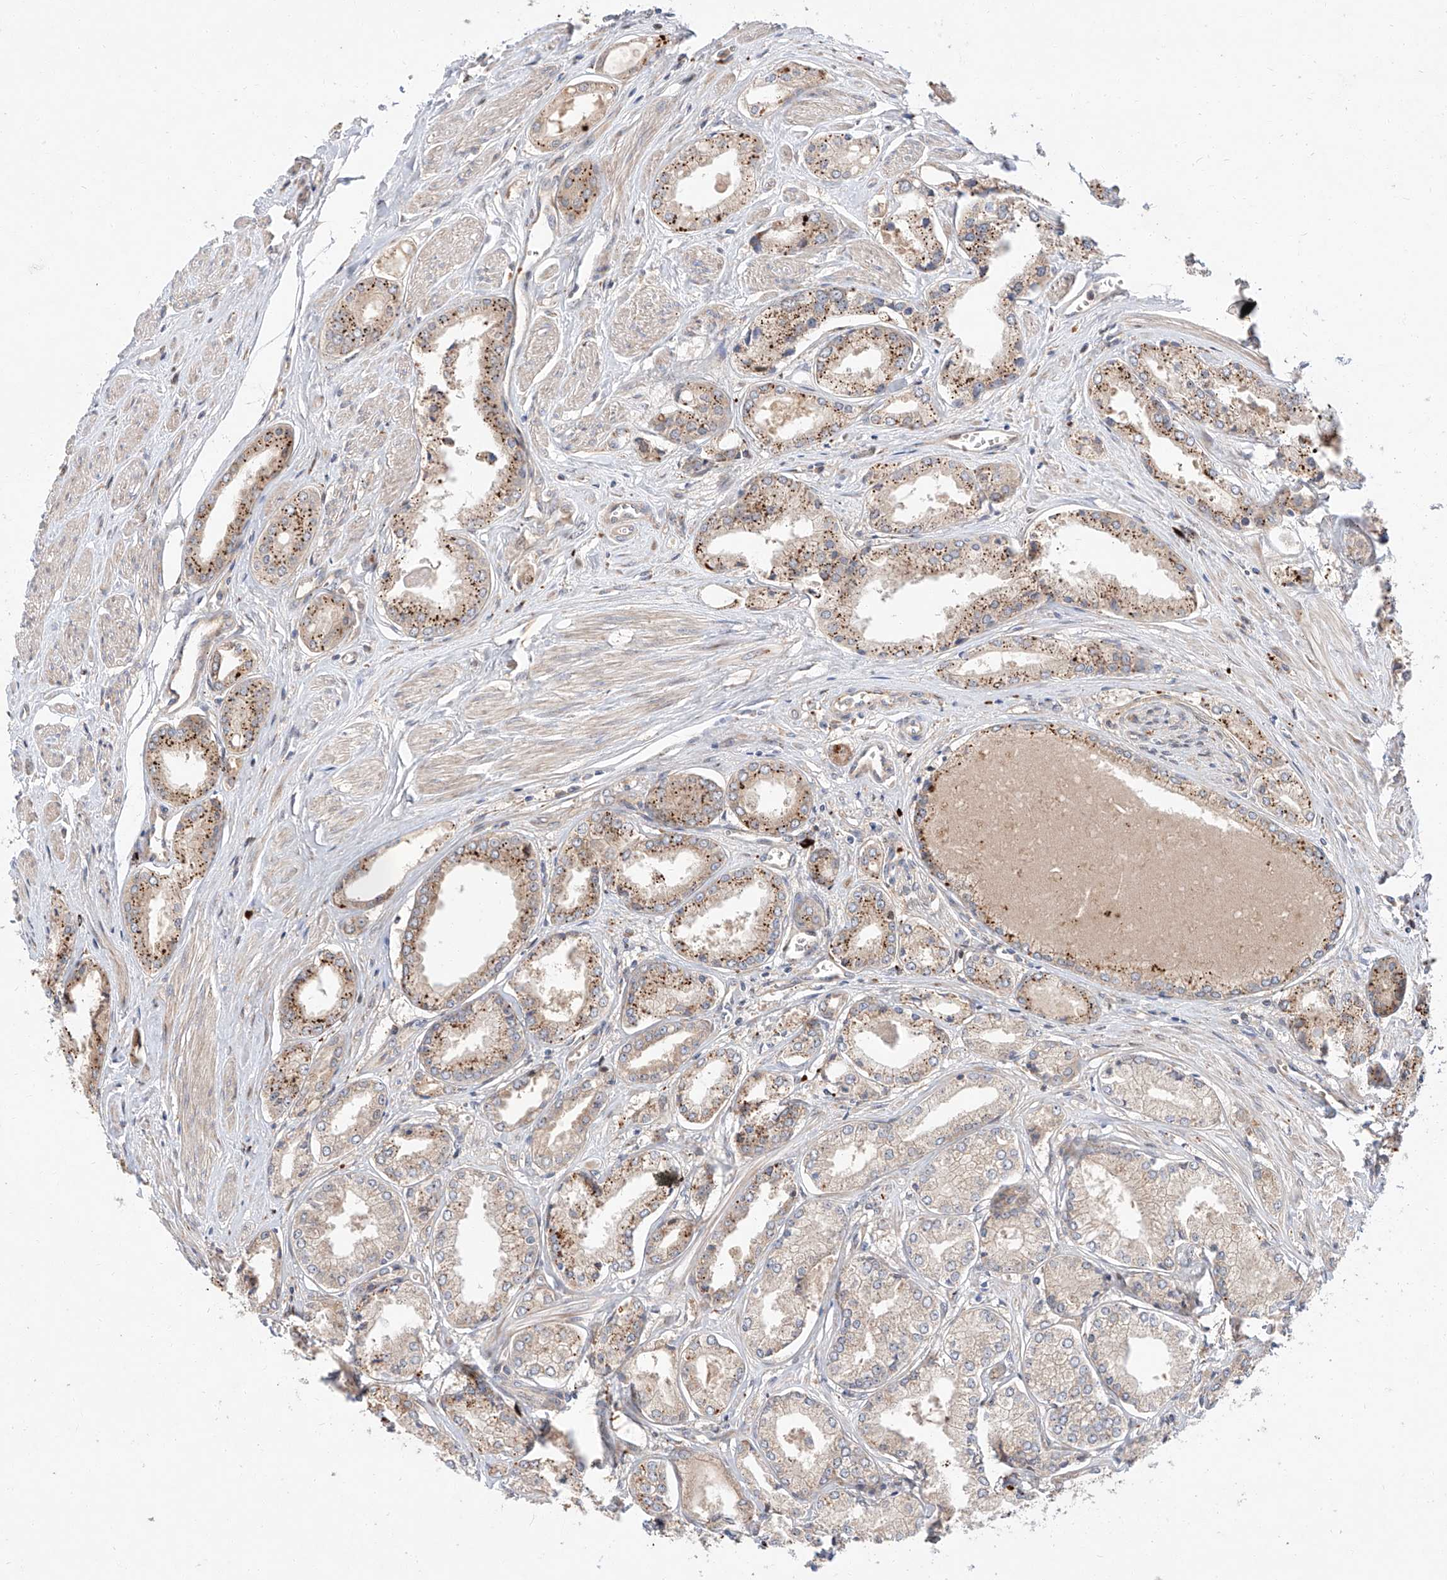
{"staining": {"intensity": "moderate", "quantity": "<25%", "location": "cytoplasmic/membranous"}, "tissue": "prostate cancer", "cell_type": "Tumor cells", "image_type": "cancer", "snomed": [{"axis": "morphology", "description": "Adenocarcinoma, Low grade"}, {"axis": "topography", "description": "Prostate"}], "caption": "Protein expression analysis of human prostate cancer (adenocarcinoma (low-grade)) reveals moderate cytoplasmic/membranous staining in about <25% of tumor cells.", "gene": "DIRAS3", "patient": {"sex": "male", "age": 60}}